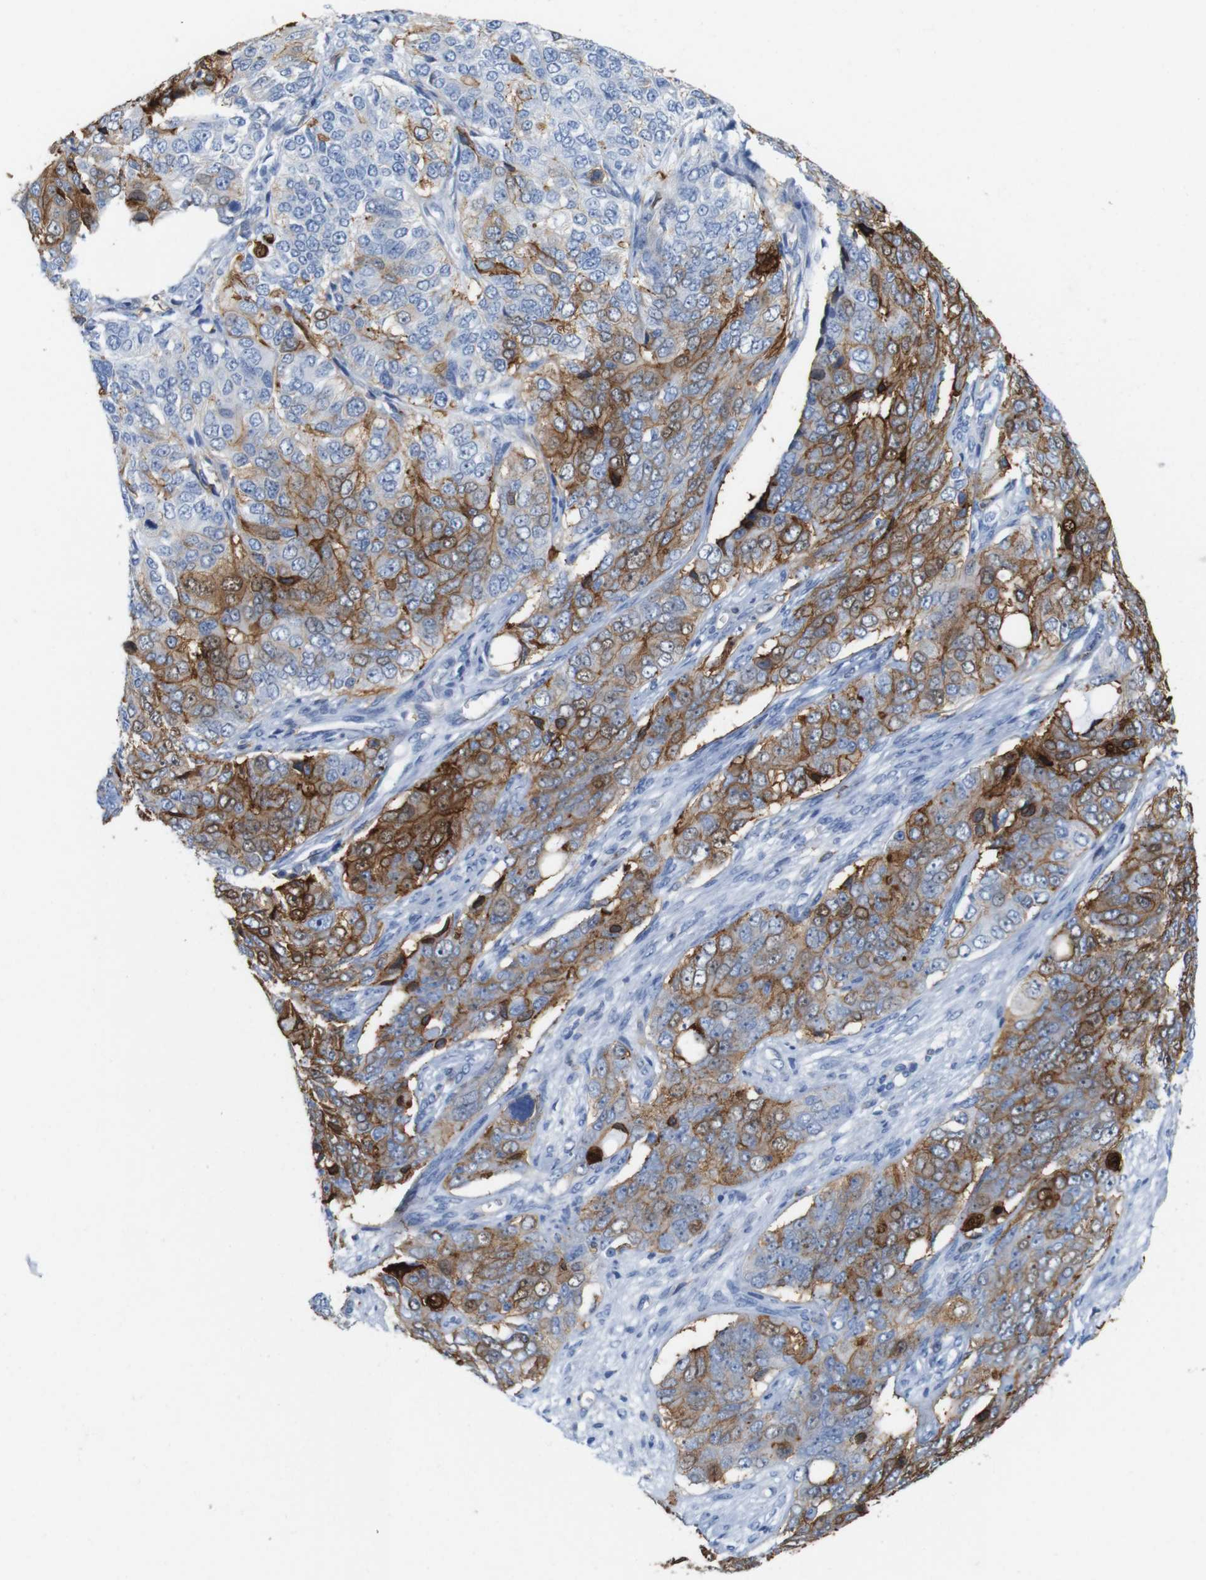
{"staining": {"intensity": "moderate", "quantity": "25%-75%", "location": "cytoplasmic/membranous"}, "tissue": "ovarian cancer", "cell_type": "Tumor cells", "image_type": "cancer", "snomed": [{"axis": "morphology", "description": "Carcinoma, endometroid"}, {"axis": "topography", "description": "Ovary"}], "caption": "A photomicrograph of ovarian cancer (endometroid carcinoma) stained for a protein shows moderate cytoplasmic/membranous brown staining in tumor cells.", "gene": "ANXA1", "patient": {"sex": "female", "age": 51}}